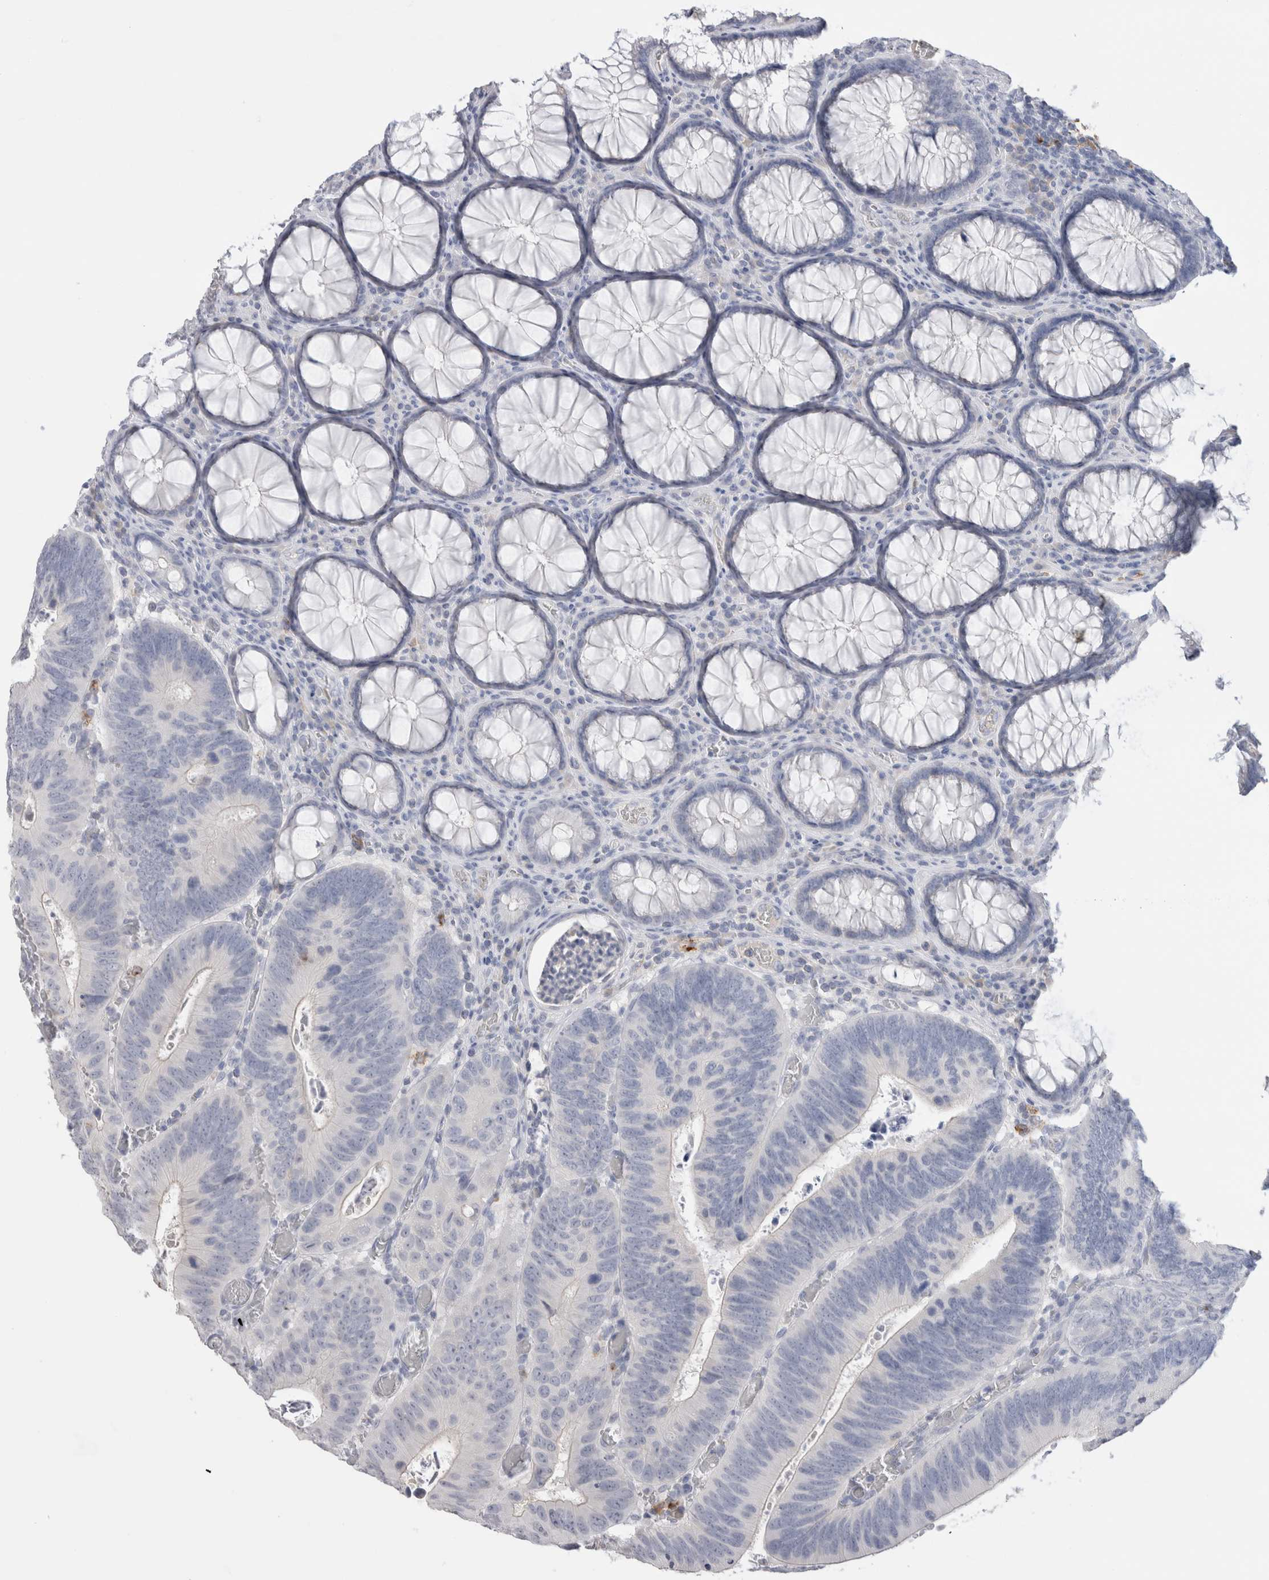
{"staining": {"intensity": "negative", "quantity": "none", "location": "none"}, "tissue": "colorectal cancer", "cell_type": "Tumor cells", "image_type": "cancer", "snomed": [{"axis": "morphology", "description": "Inflammation, NOS"}, {"axis": "morphology", "description": "Adenocarcinoma, NOS"}, {"axis": "topography", "description": "Colon"}], "caption": "Adenocarcinoma (colorectal) was stained to show a protein in brown. There is no significant positivity in tumor cells.", "gene": "LAMP3", "patient": {"sex": "male", "age": 72}}